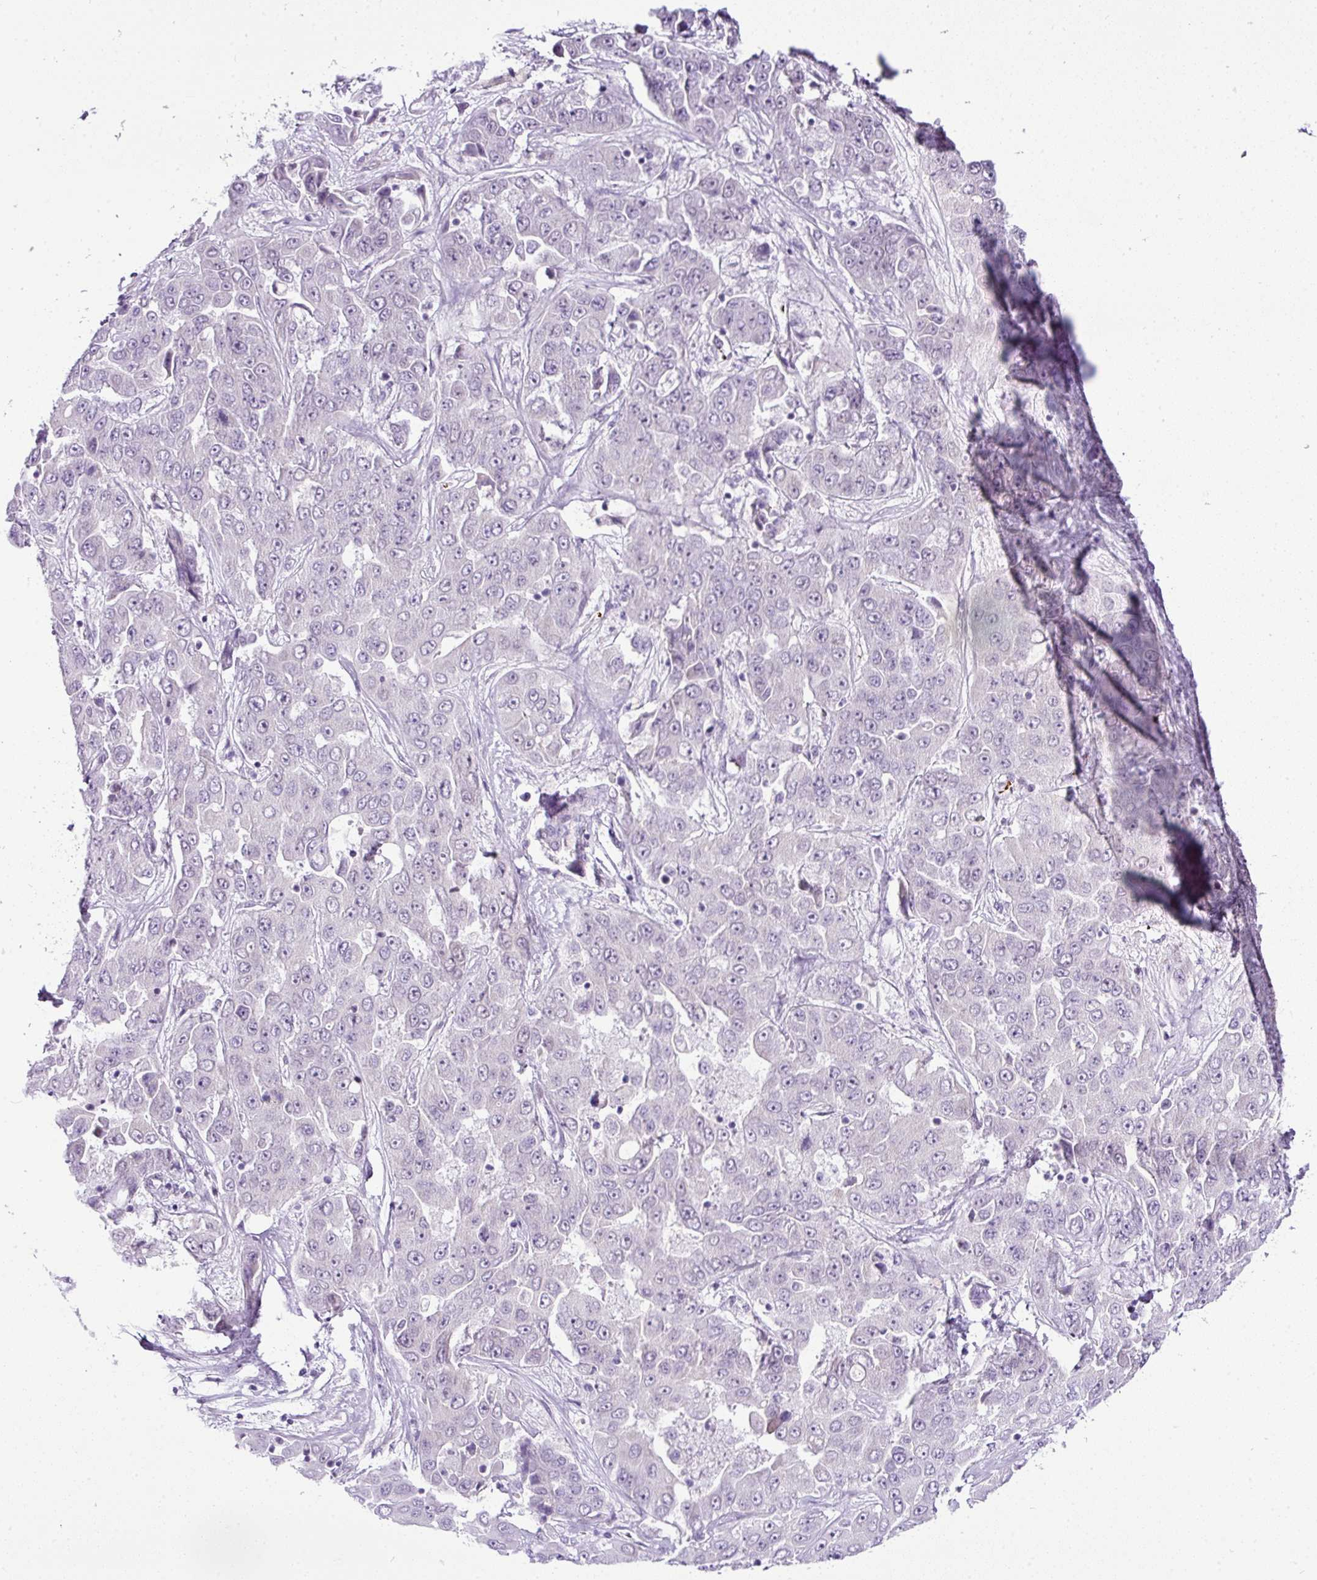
{"staining": {"intensity": "negative", "quantity": "none", "location": "none"}, "tissue": "liver cancer", "cell_type": "Tumor cells", "image_type": "cancer", "snomed": [{"axis": "morphology", "description": "Cholangiocarcinoma"}, {"axis": "topography", "description": "Liver"}], "caption": "This is an immunohistochemistry (IHC) photomicrograph of cholangiocarcinoma (liver). There is no staining in tumor cells.", "gene": "CMTM5", "patient": {"sex": "female", "age": 52}}